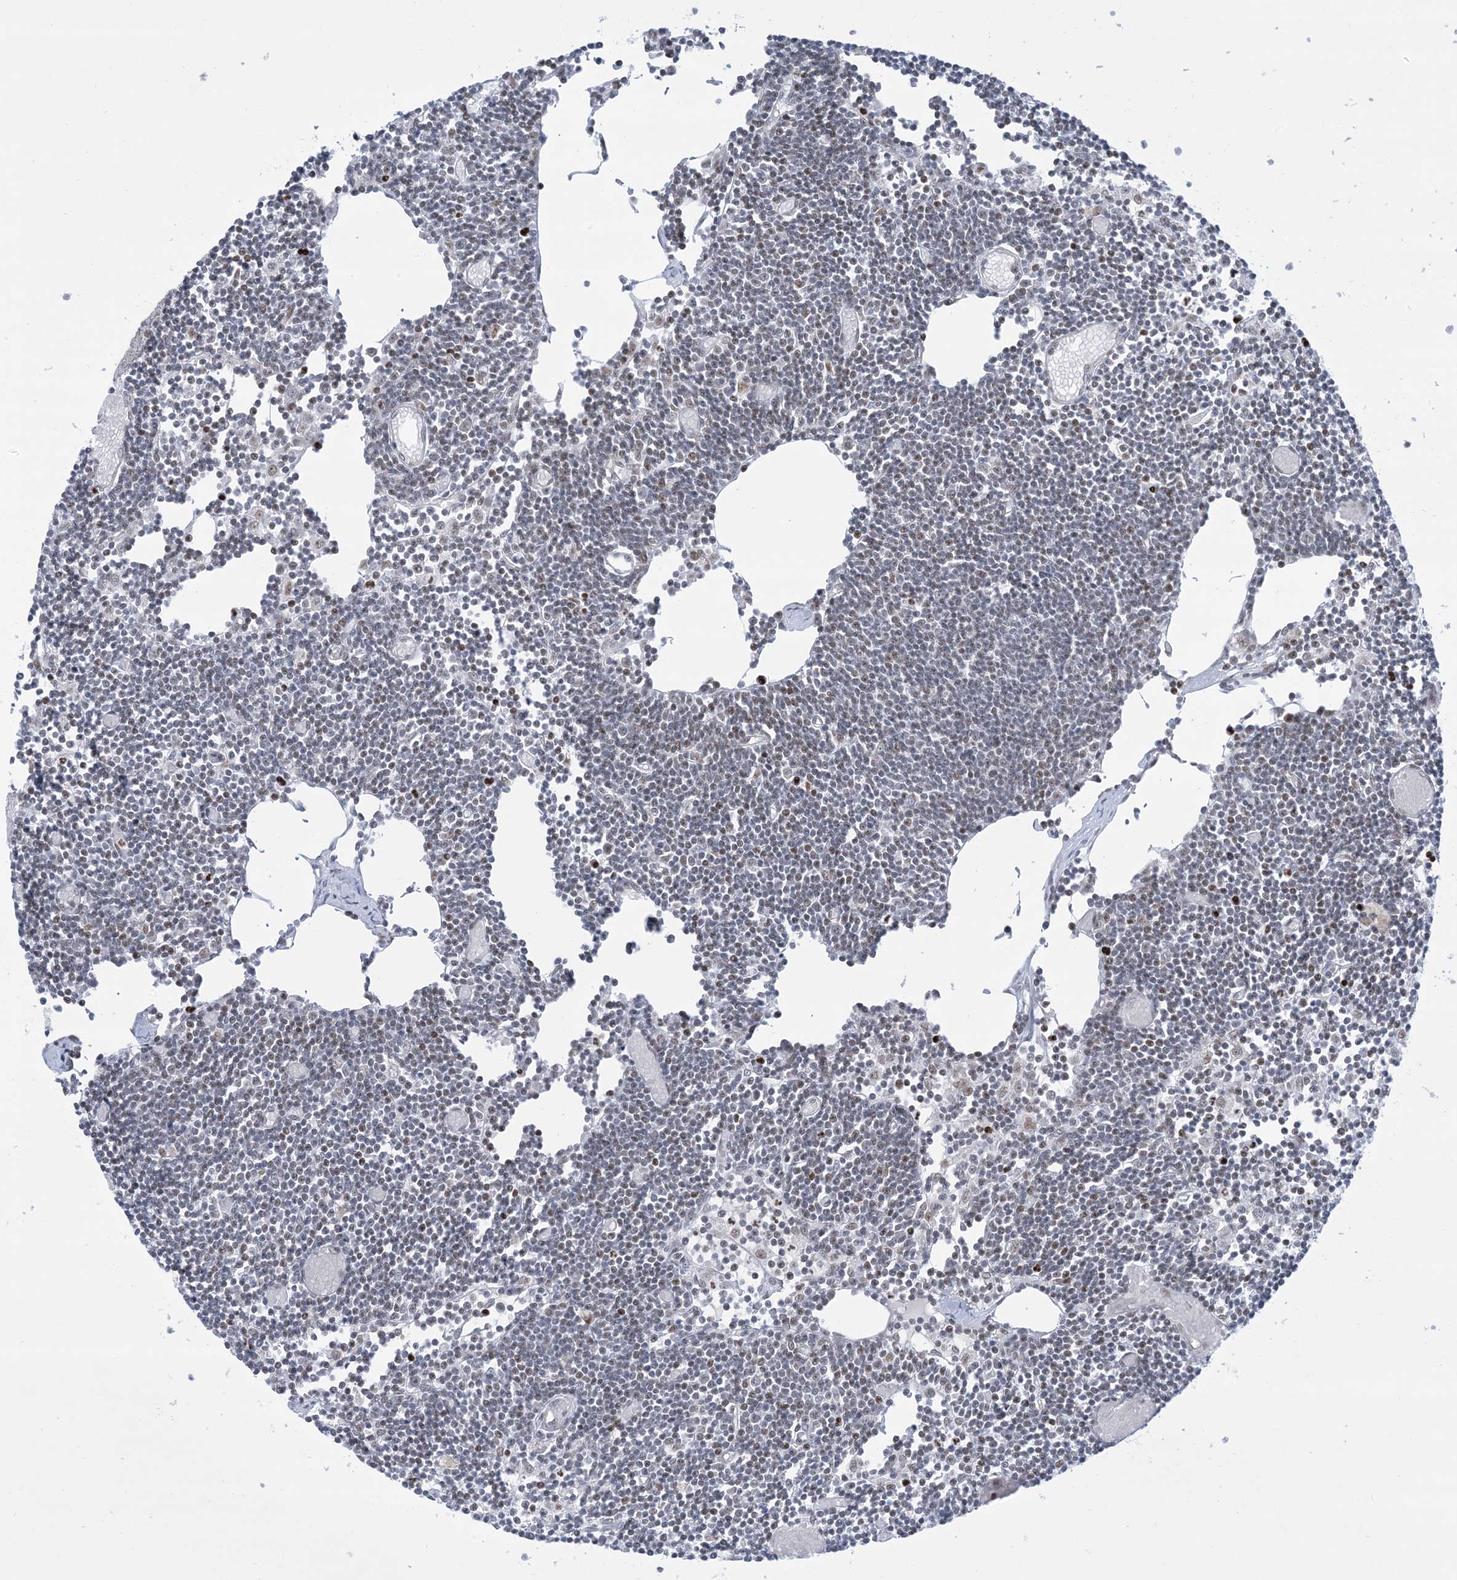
{"staining": {"intensity": "negative", "quantity": "none", "location": "none"}, "tissue": "lymph node", "cell_type": "Germinal center cells", "image_type": "normal", "snomed": [{"axis": "morphology", "description": "Normal tissue, NOS"}, {"axis": "topography", "description": "Lymph node"}], "caption": "Immunohistochemistry of unremarkable lymph node demonstrates no expression in germinal center cells. Brightfield microscopy of immunohistochemistry (IHC) stained with DAB (3,3'-diaminobenzidine) (brown) and hematoxylin (blue), captured at high magnification.", "gene": "TFPT", "patient": {"sex": "female", "age": 11}}